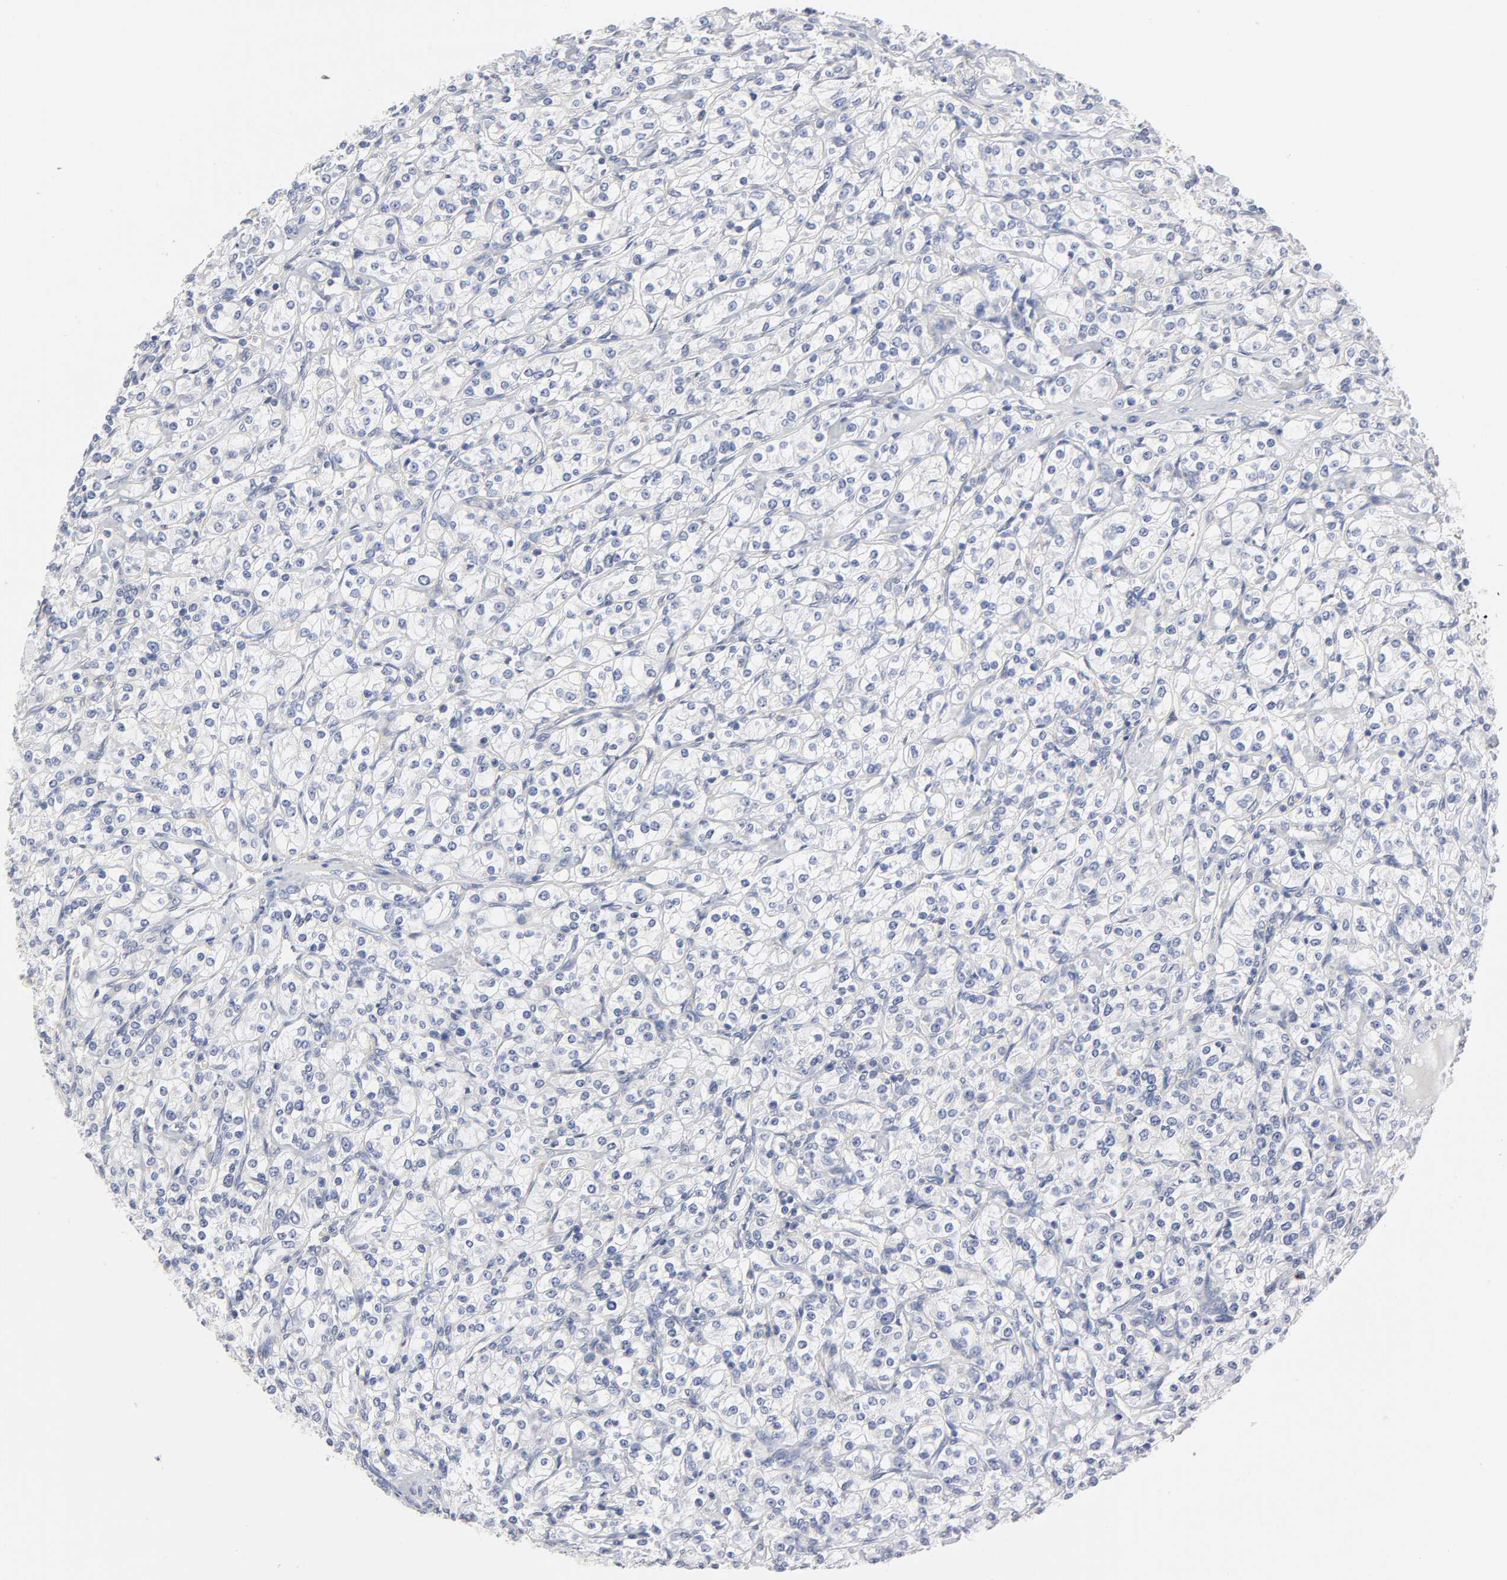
{"staining": {"intensity": "negative", "quantity": "none", "location": "none"}, "tissue": "renal cancer", "cell_type": "Tumor cells", "image_type": "cancer", "snomed": [{"axis": "morphology", "description": "Adenocarcinoma, NOS"}, {"axis": "topography", "description": "Kidney"}], "caption": "This is an IHC image of renal cancer (adenocarcinoma). There is no staining in tumor cells.", "gene": "ROCK1", "patient": {"sex": "male", "age": 77}}